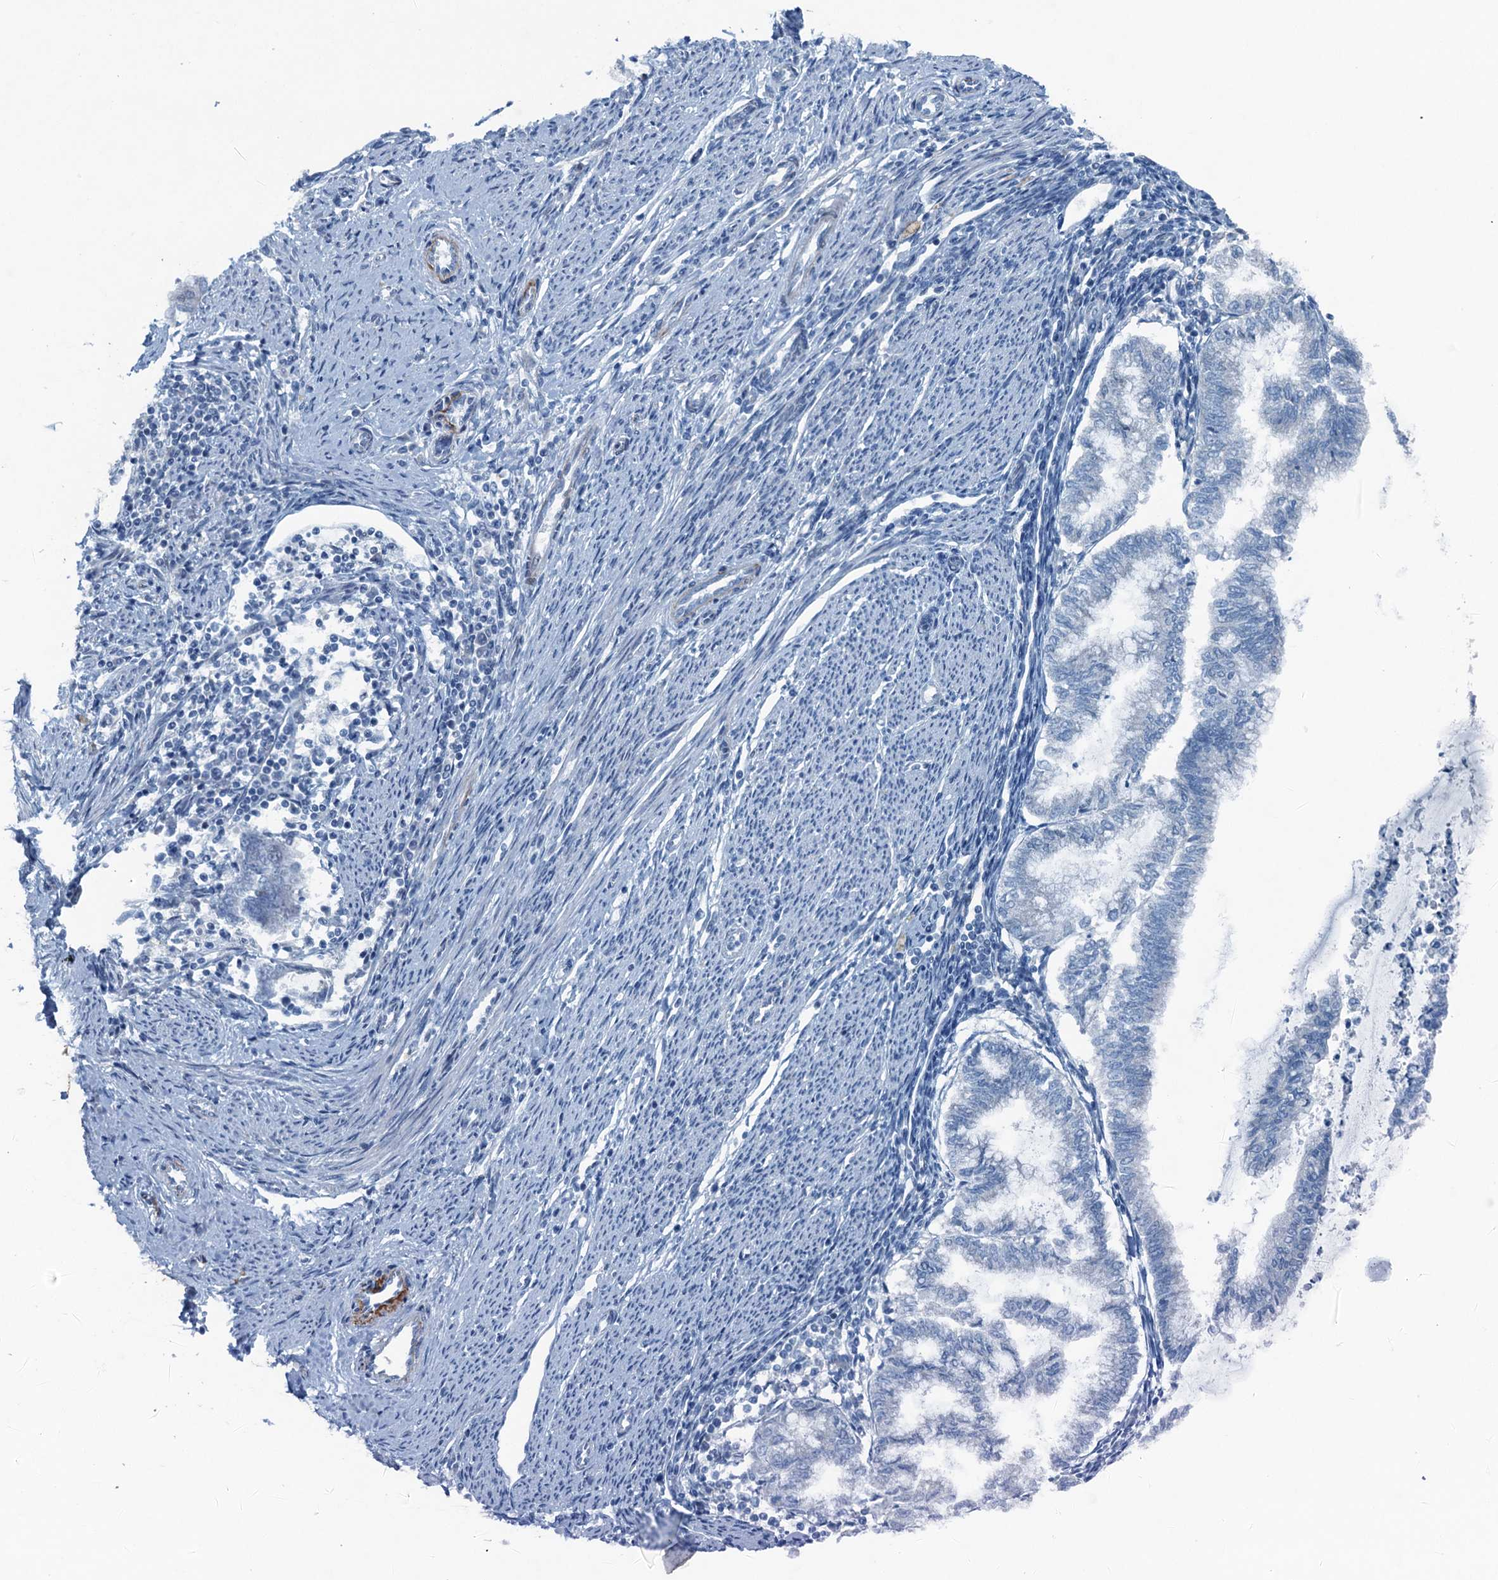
{"staining": {"intensity": "negative", "quantity": "none", "location": "none"}, "tissue": "endometrial cancer", "cell_type": "Tumor cells", "image_type": "cancer", "snomed": [{"axis": "morphology", "description": "Adenocarcinoma, NOS"}, {"axis": "topography", "description": "Endometrium"}], "caption": "Protein analysis of endometrial adenocarcinoma shows no significant positivity in tumor cells. (DAB (3,3'-diaminobenzidine) immunohistochemistry visualized using brightfield microscopy, high magnification).", "gene": "CBLIF", "patient": {"sex": "female", "age": 79}}